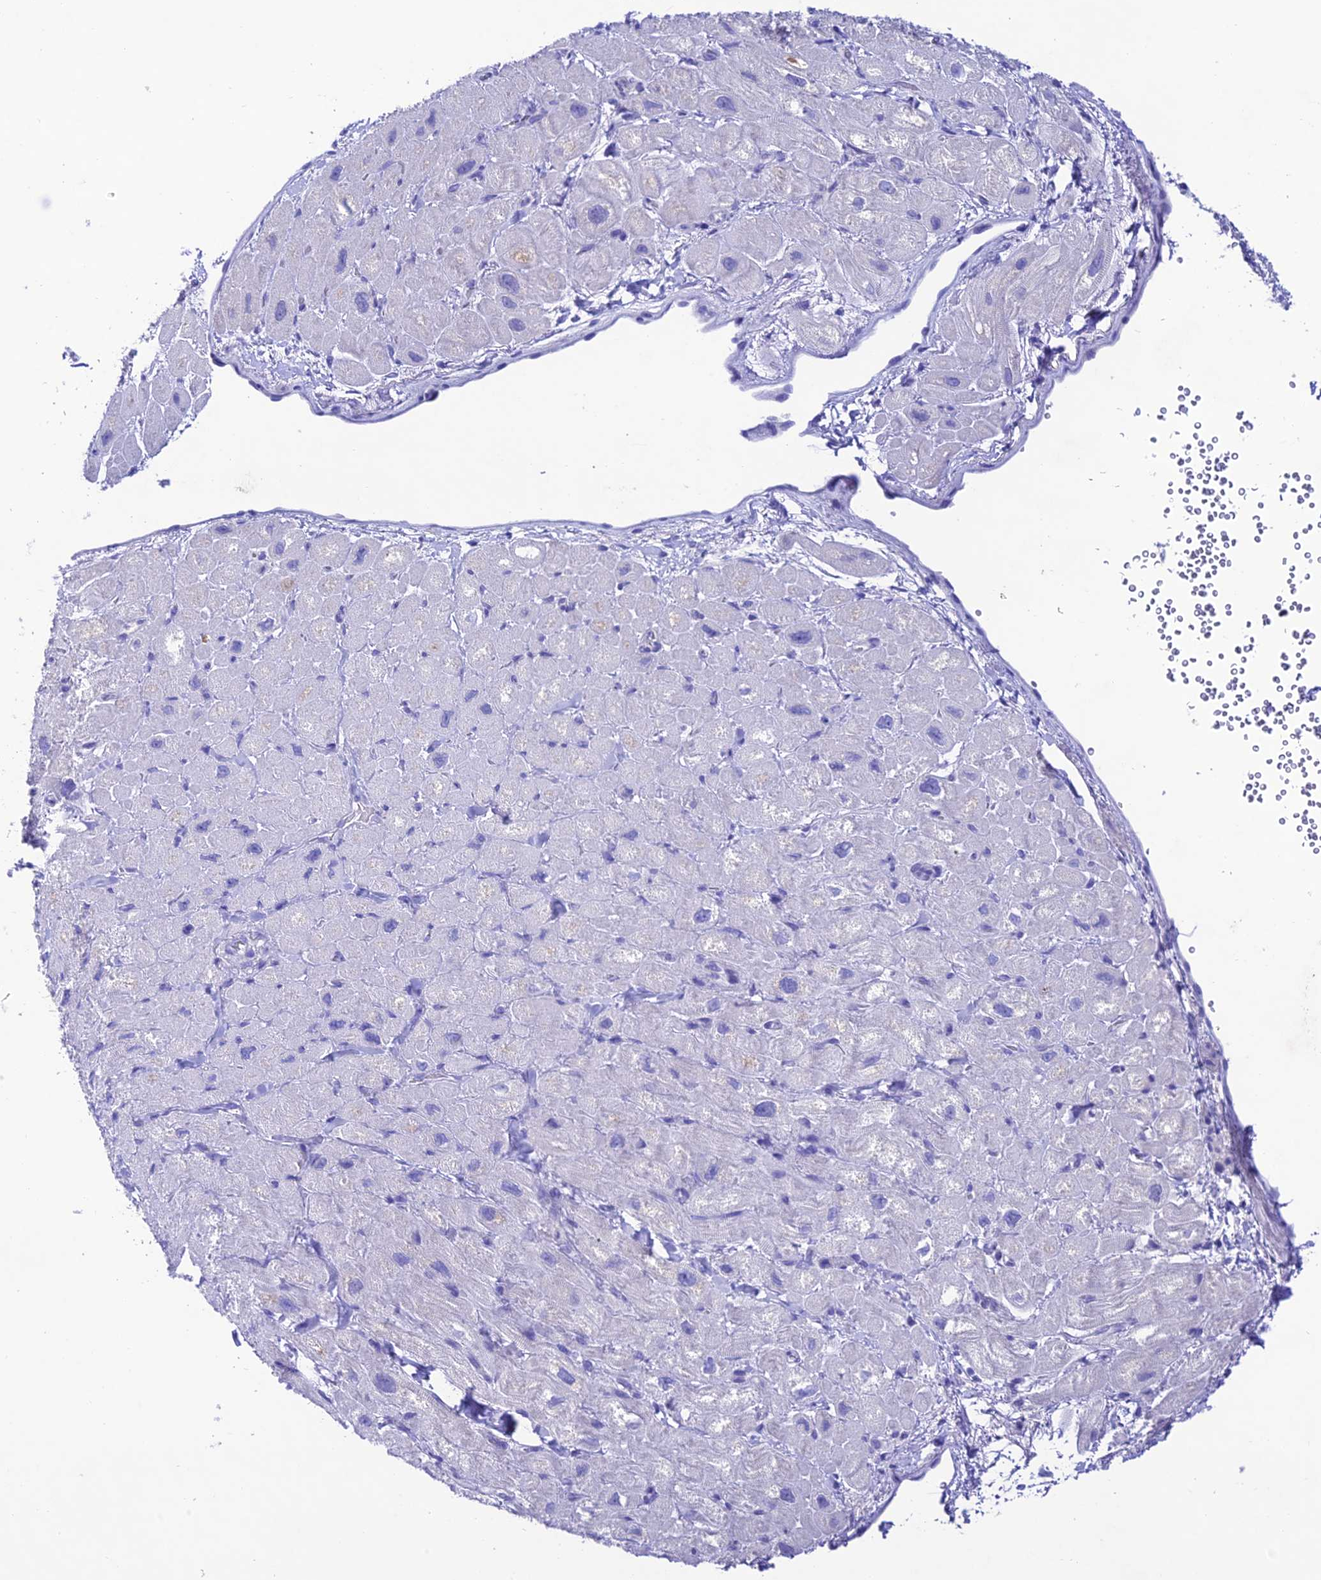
{"staining": {"intensity": "weak", "quantity": "<25%", "location": "cytoplasmic/membranous"}, "tissue": "heart muscle", "cell_type": "Cardiomyocytes", "image_type": "normal", "snomed": [{"axis": "morphology", "description": "Normal tissue, NOS"}, {"axis": "topography", "description": "Heart"}], "caption": "This is an immunohistochemistry (IHC) micrograph of normal human heart muscle. There is no staining in cardiomyocytes.", "gene": "NLRP6", "patient": {"sex": "male", "age": 65}}